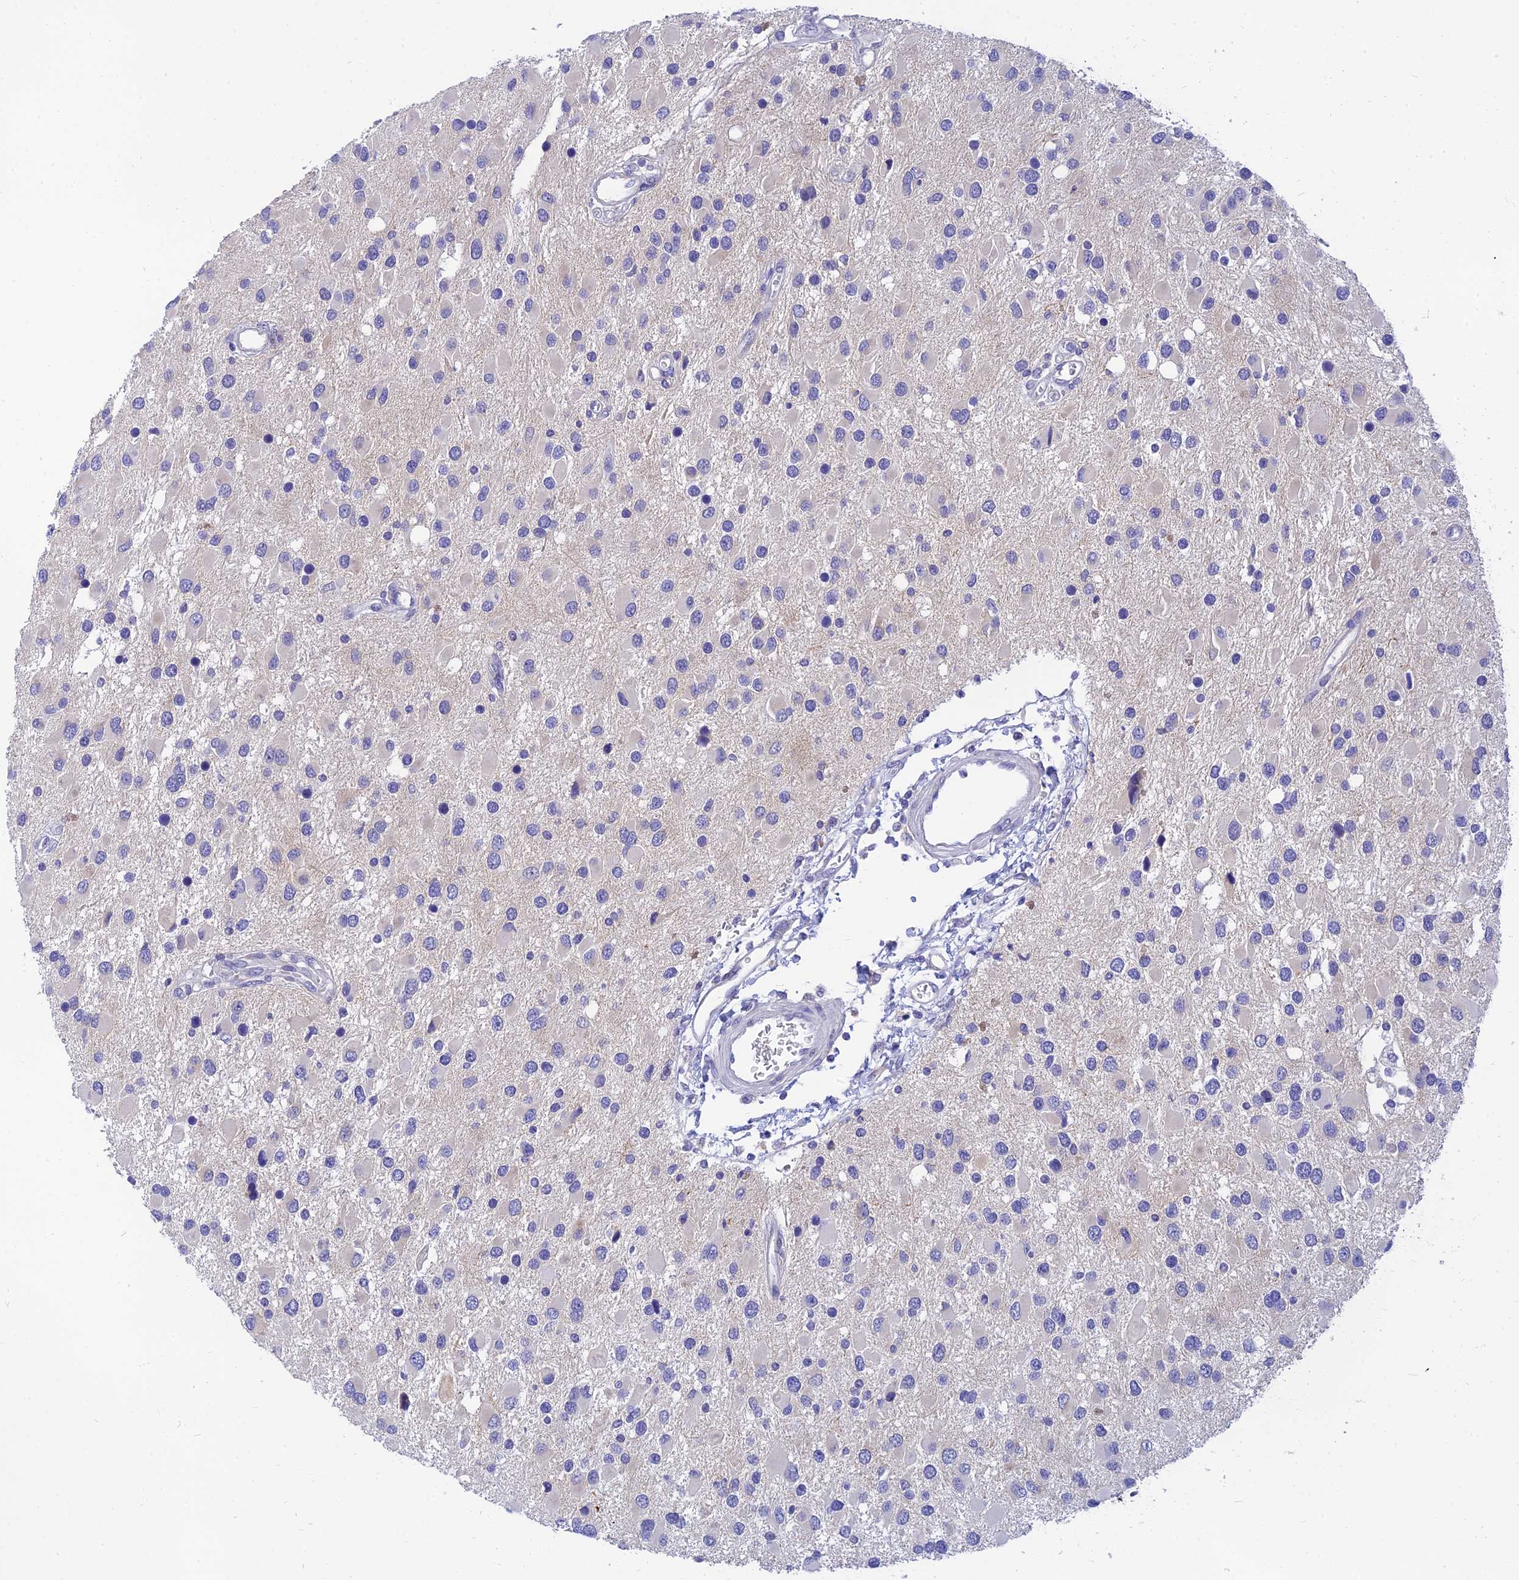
{"staining": {"intensity": "negative", "quantity": "none", "location": "none"}, "tissue": "glioma", "cell_type": "Tumor cells", "image_type": "cancer", "snomed": [{"axis": "morphology", "description": "Glioma, malignant, High grade"}, {"axis": "topography", "description": "Brain"}], "caption": "Image shows no protein expression in tumor cells of malignant glioma (high-grade) tissue.", "gene": "TMEM161B", "patient": {"sex": "male", "age": 53}}